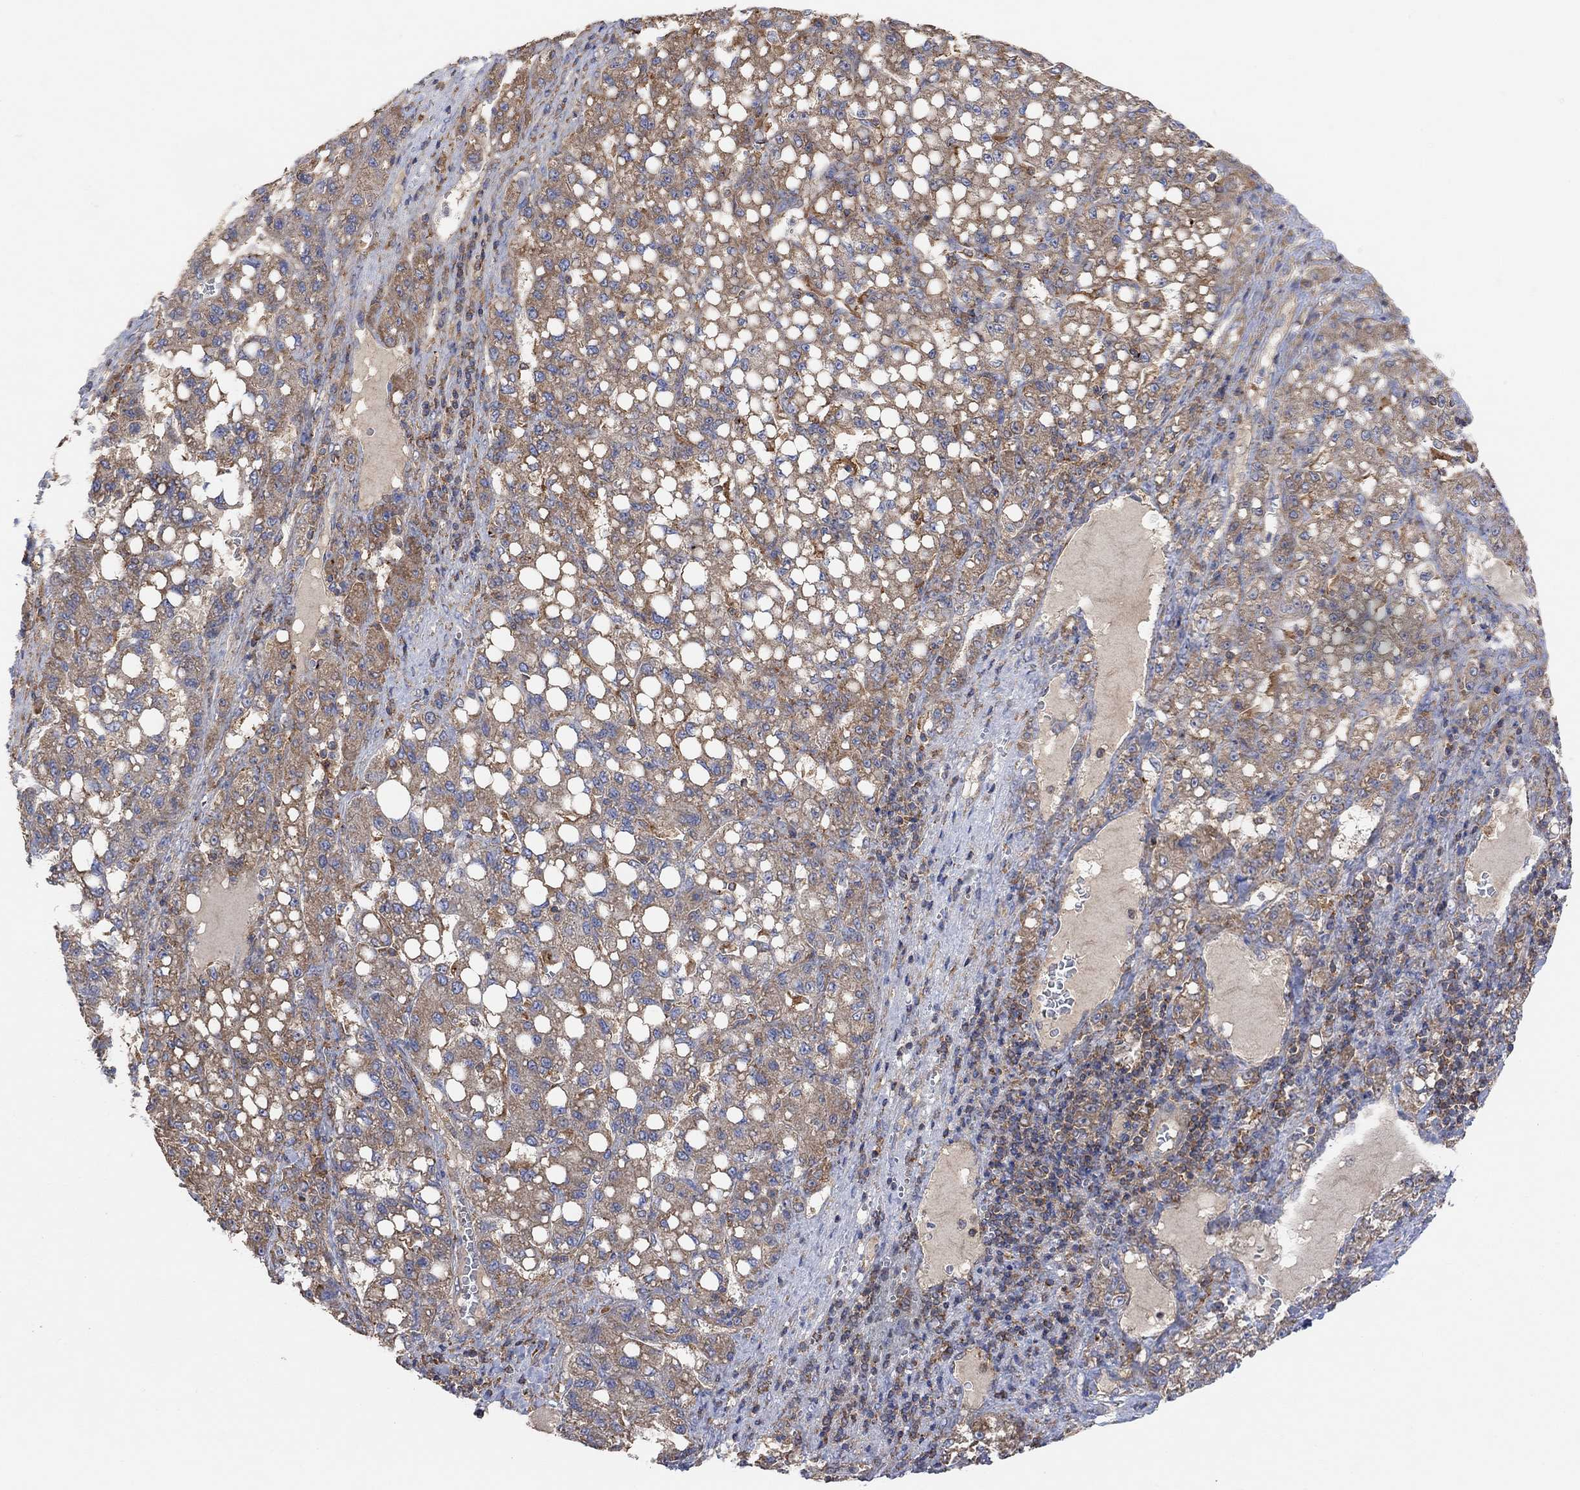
{"staining": {"intensity": "moderate", "quantity": ">75%", "location": "cytoplasmic/membranous"}, "tissue": "liver cancer", "cell_type": "Tumor cells", "image_type": "cancer", "snomed": [{"axis": "morphology", "description": "Carcinoma, Hepatocellular, NOS"}, {"axis": "topography", "description": "Liver"}], "caption": "Protein expression analysis of hepatocellular carcinoma (liver) shows moderate cytoplasmic/membranous staining in about >75% of tumor cells.", "gene": "BLOC1S3", "patient": {"sex": "female", "age": 65}}